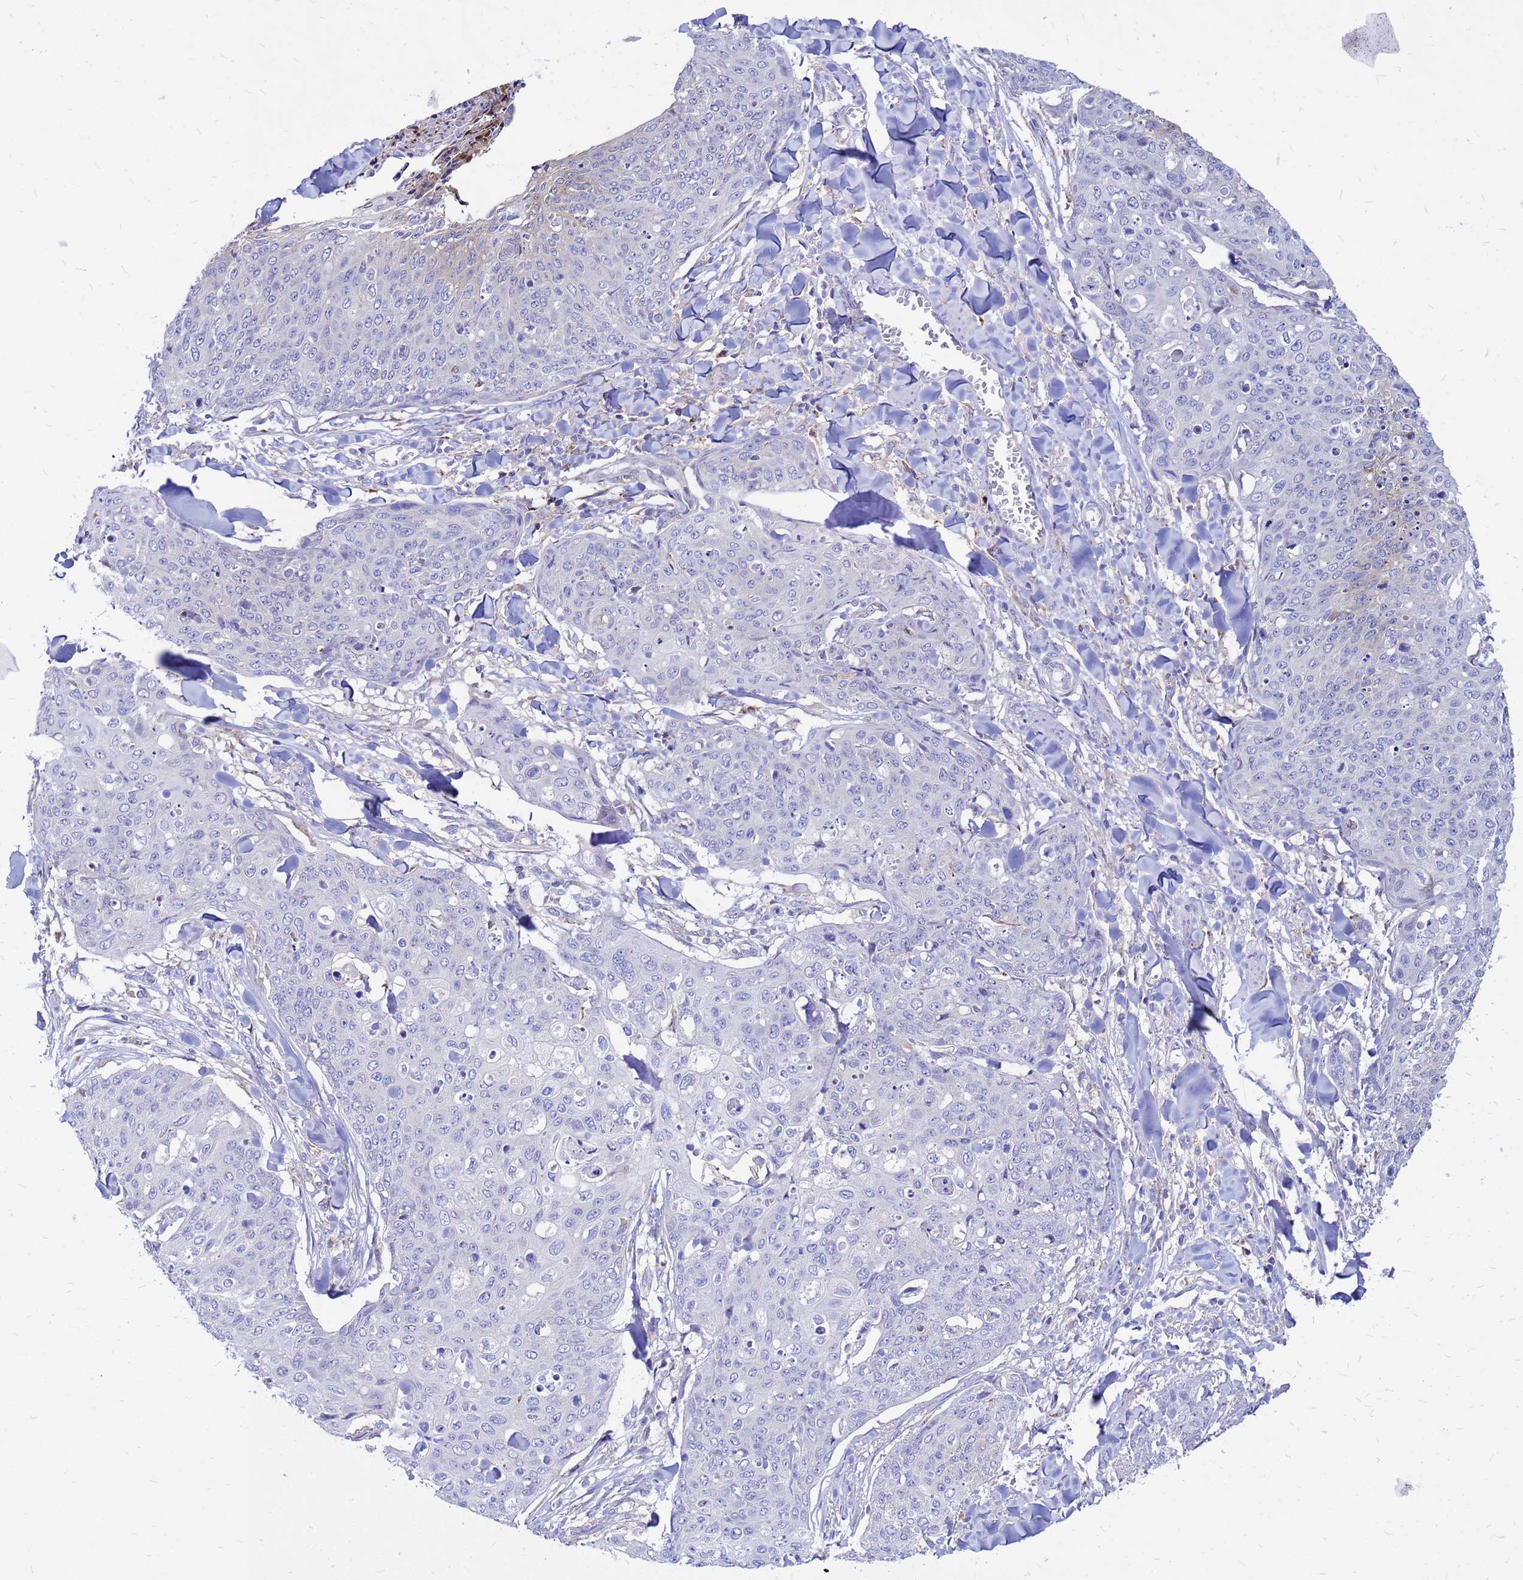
{"staining": {"intensity": "negative", "quantity": "none", "location": "none"}, "tissue": "skin cancer", "cell_type": "Tumor cells", "image_type": "cancer", "snomed": [{"axis": "morphology", "description": "Squamous cell carcinoma, NOS"}, {"axis": "topography", "description": "Skin"}, {"axis": "topography", "description": "Vulva"}], "caption": "There is no significant positivity in tumor cells of squamous cell carcinoma (skin).", "gene": "FHIP1A", "patient": {"sex": "female", "age": 85}}